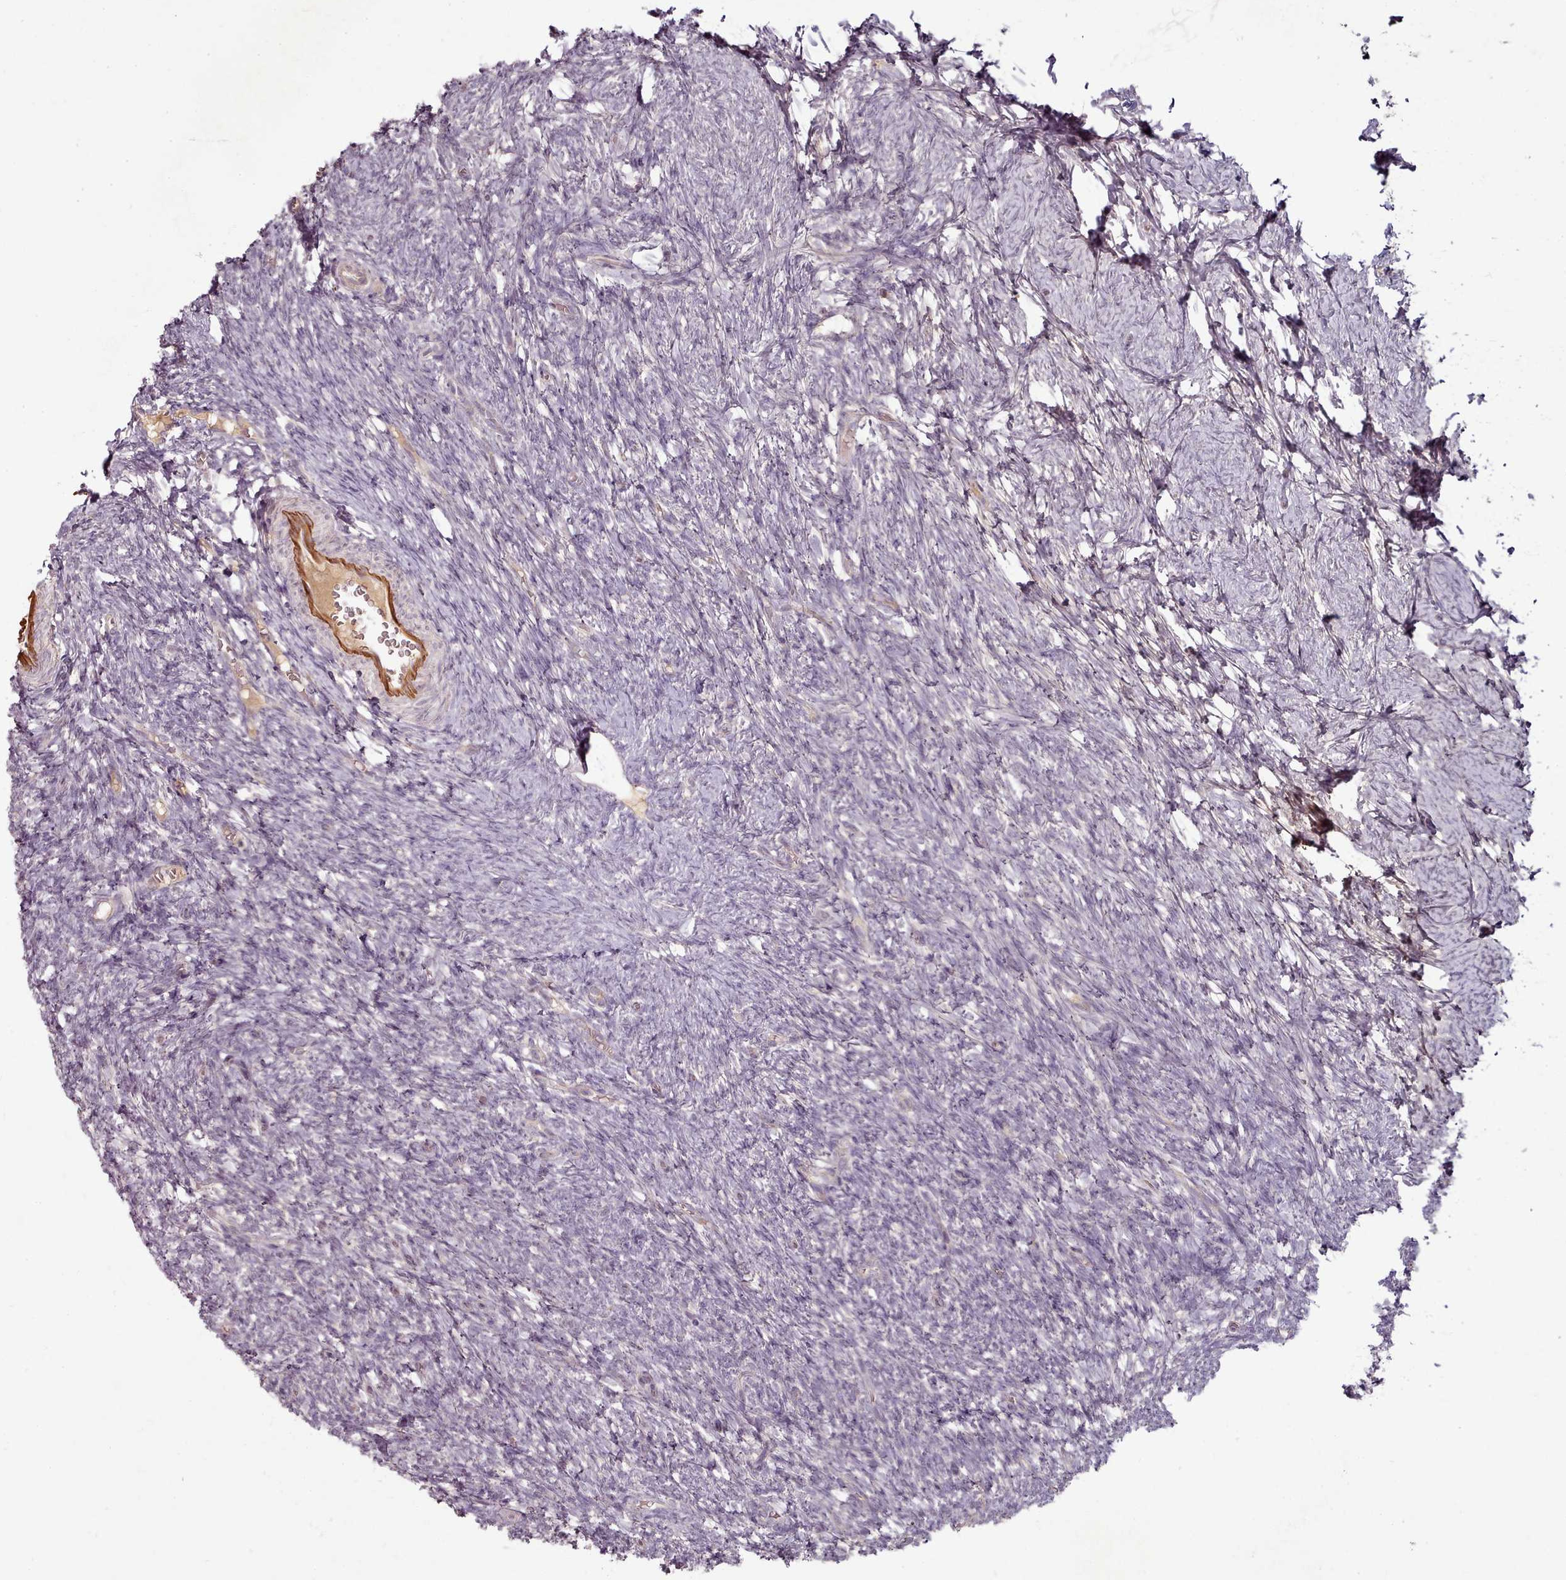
{"staining": {"intensity": "negative", "quantity": "none", "location": "none"}, "tissue": "ovary", "cell_type": "Ovarian stroma cells", "image_type": "normal", "snomed": [{"axis": "morphology", "description": "Normal tissue, NOS"}, {"axis": "topography", "description": "Ovary"}], "caption": "Immunohistochemistry (IHC) of normal human ovary reveals no positivity in ovarian stroma cells. (Brightfield microscopy of DAB IHC at high magnification).", "gene": "C1QTNF5", "patient": {"sex": "female", "age": 39}}